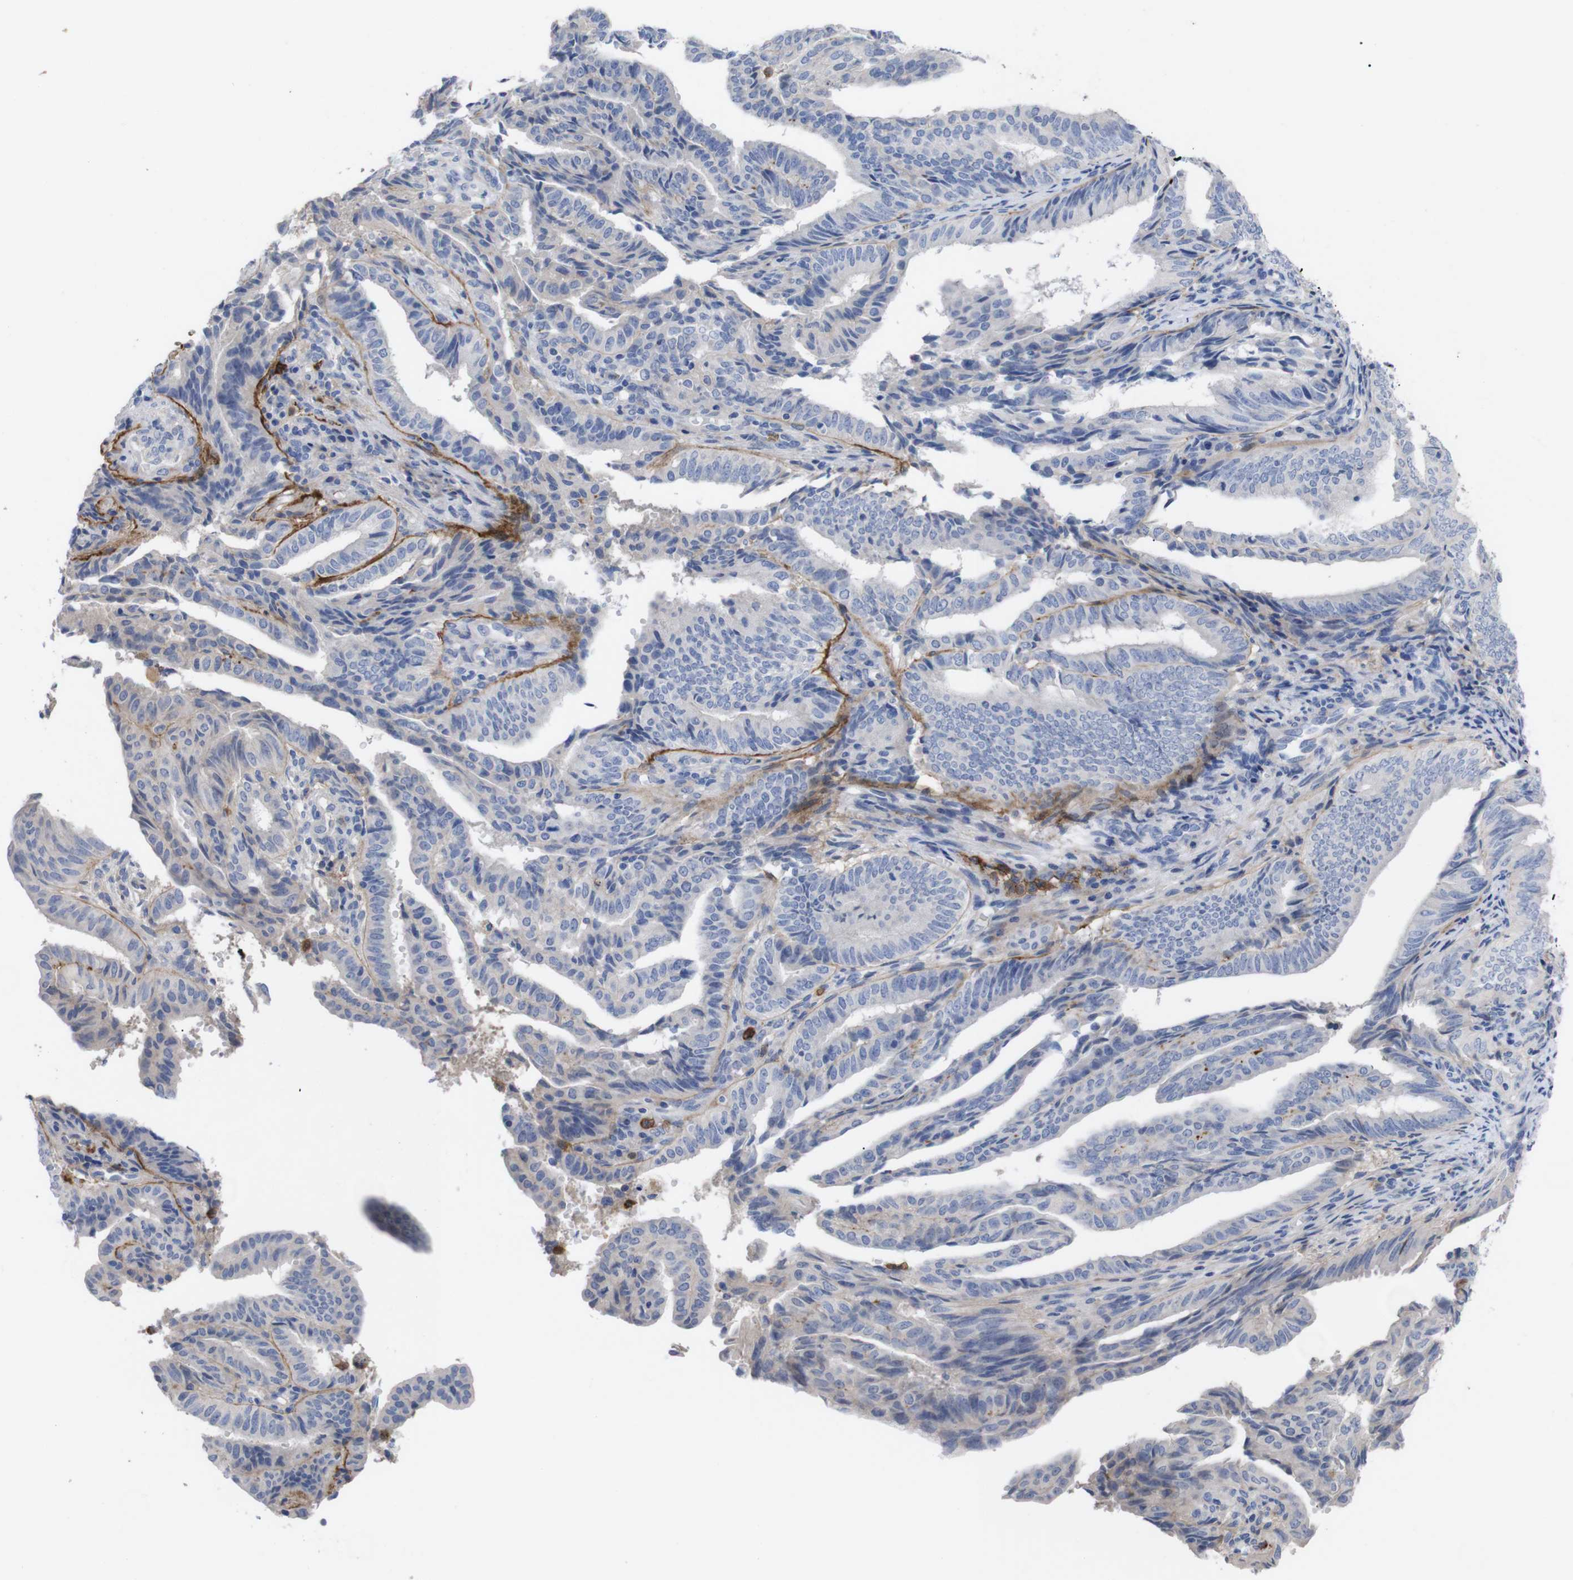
{"staining": {"intensity": "moderate", "quantity": "<25%", "location": "cytoplasmic/membranous"}, "tissue": "endometrial cancer", "cell_type": "Tumor cells", "image_type": "cancer", "snomed": [{"axis": "morphology", "description": "Adenocarcinoma, NOS"}, {"axis": "topography", "description": "Endometrium"}], "caption": "The image shows a brown stain indicating the presence of a protein in the cytoplasmic/membranous of tumor cells in endometrial cancer. (DAB IHC with brightfield microscopy, high magnification).", "gene": "C5AR1", "patient": {"sex": "female", "age": 58}}